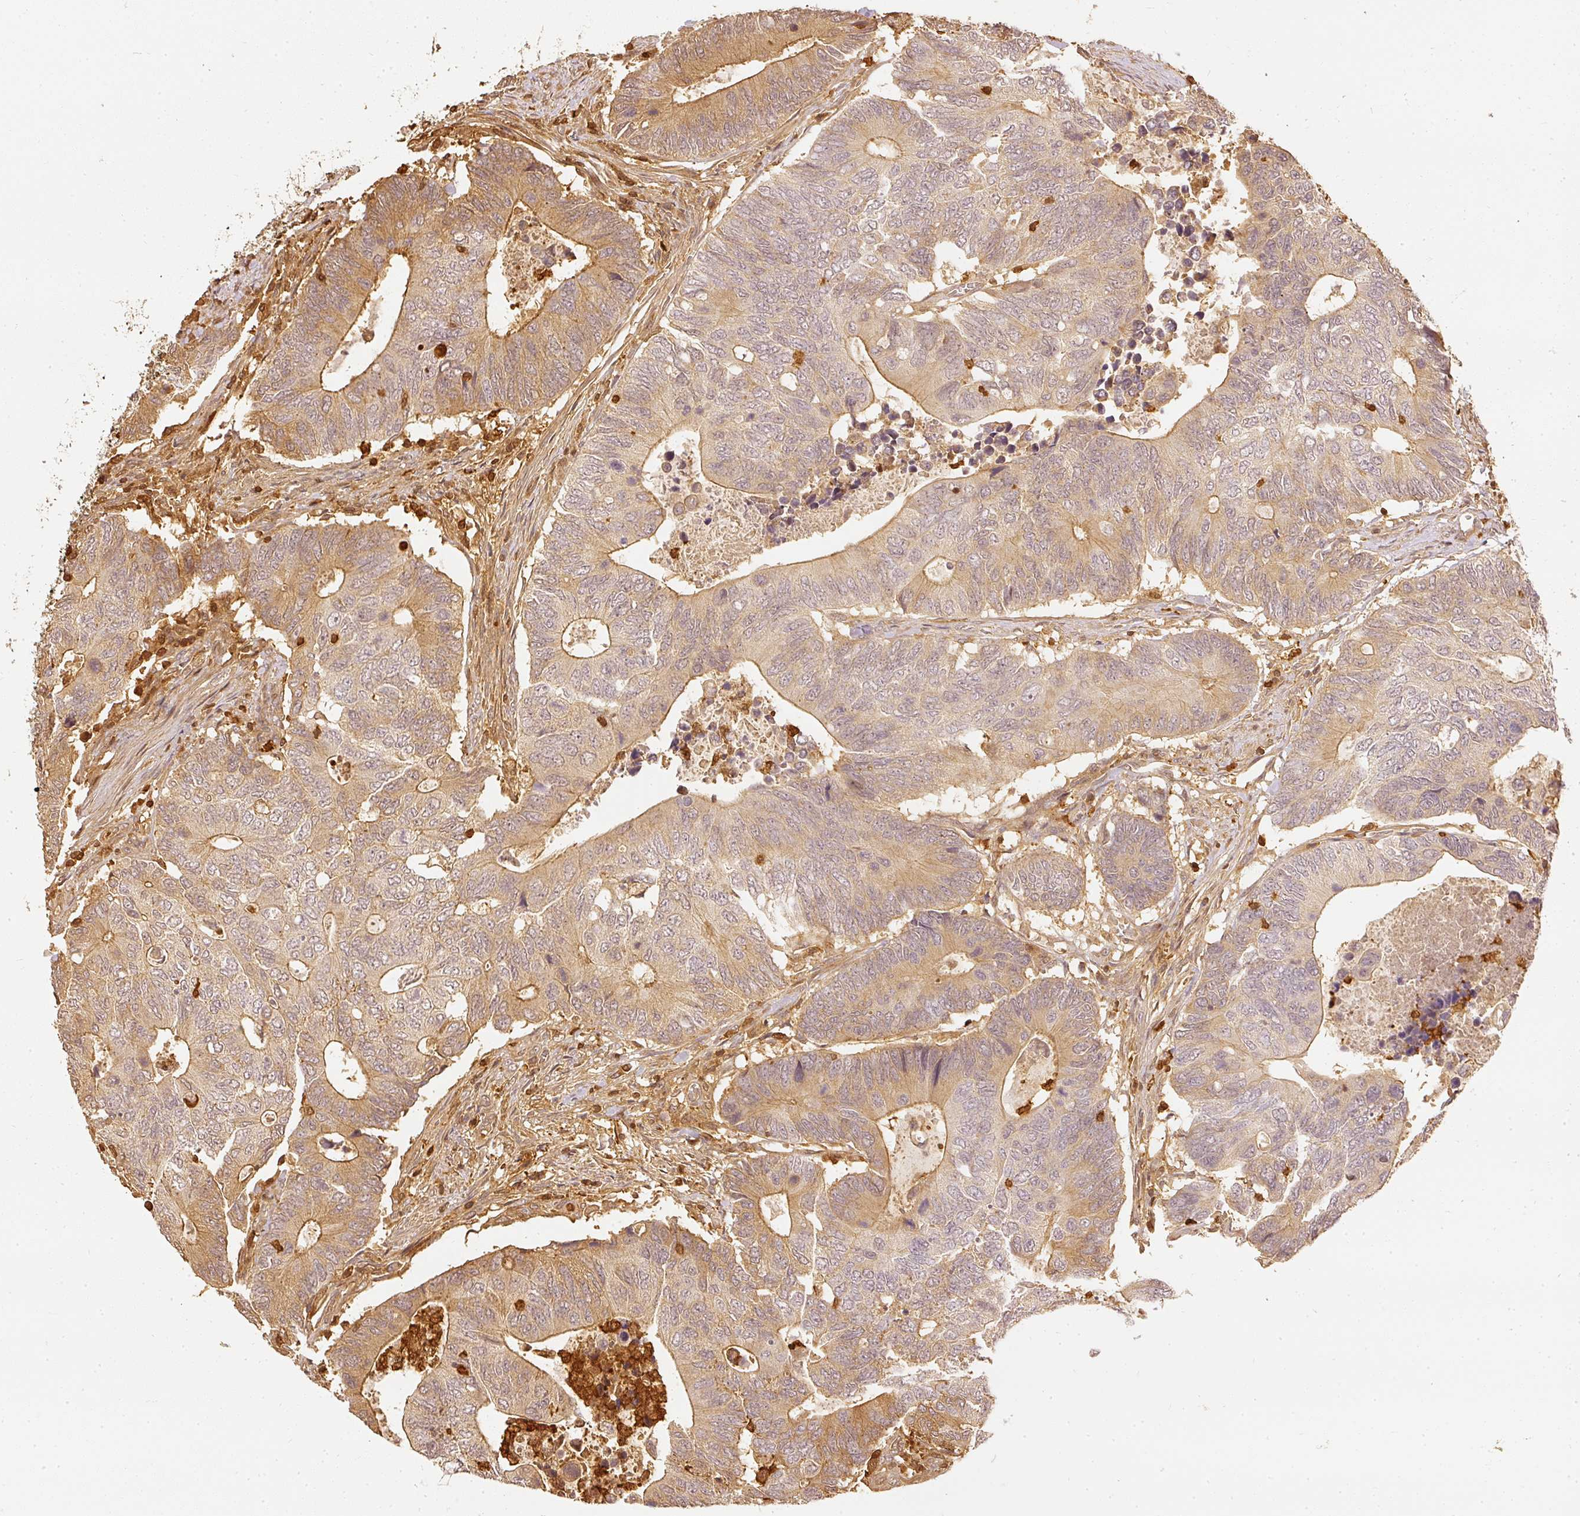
{"staining": {"intensity": "moderate", "quantity": ">75%", "location": "cytoplasmic/membranous"}, "tissue": "colorectal cancer", "cell_type": "Tumor cells", "image_type": "cancer", "snomed": [{"axis": "morphology", "description": "Adenocarcinoma, NOS"}, {"axis": "topography", "description": "Colon"}], "caption": "IHC staining of colorectal cancer (adenocarcinoma), which exhibits medium levels of moderate cytoplasmic/membranous staining in about >75% of tumor cells indicating moderate cytoplasmic/membranous protein expression. The staining was performed using DAB (3,3'-diaminobenzidine) (brown) for protein detection and nuclei were counterstained in hematoxylin (blue).", "gene": "PFN1", "patient": {"sex": "male", "age": 87}}